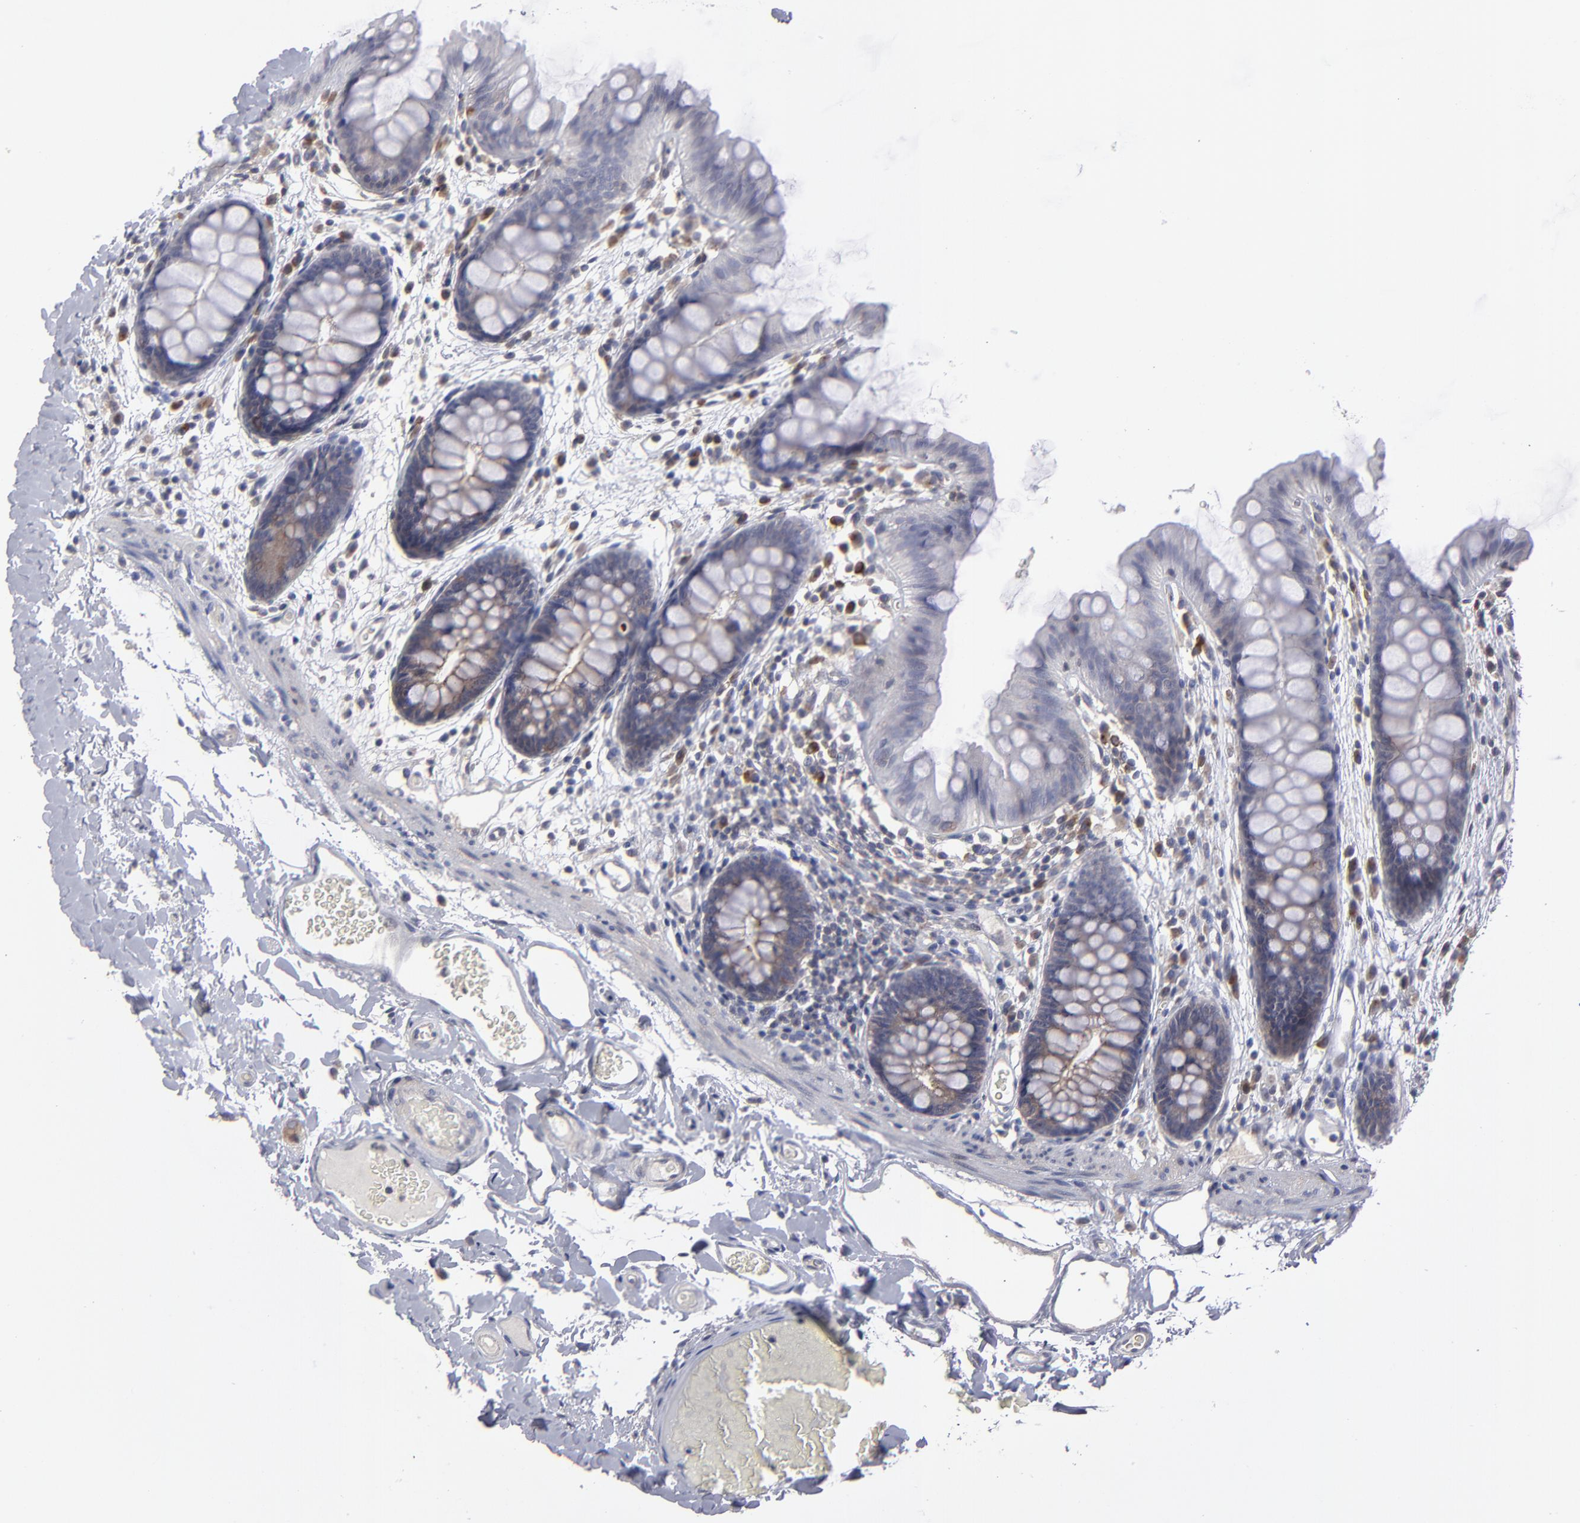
{"staining": {"intensity": "negative", "quantity": "none", "location": "none"}, "tissue": "colon", "cell_type": "Endothelial cells", "image_type": "normal", "snomed": [{"axis": "morphology", "description": "Normal tissue, NOS"}, {"axis": "topography", "description": "Smooth muscle"}, {"axis": "topography", "description": "Colon"}], "caption": "Endothelial cells show no significant expression in benign colon. (DAB immunohistochemistry (IHC), high magnification).", "gene": "CEP97", "patient": {"sex": "male", "age": 67}}